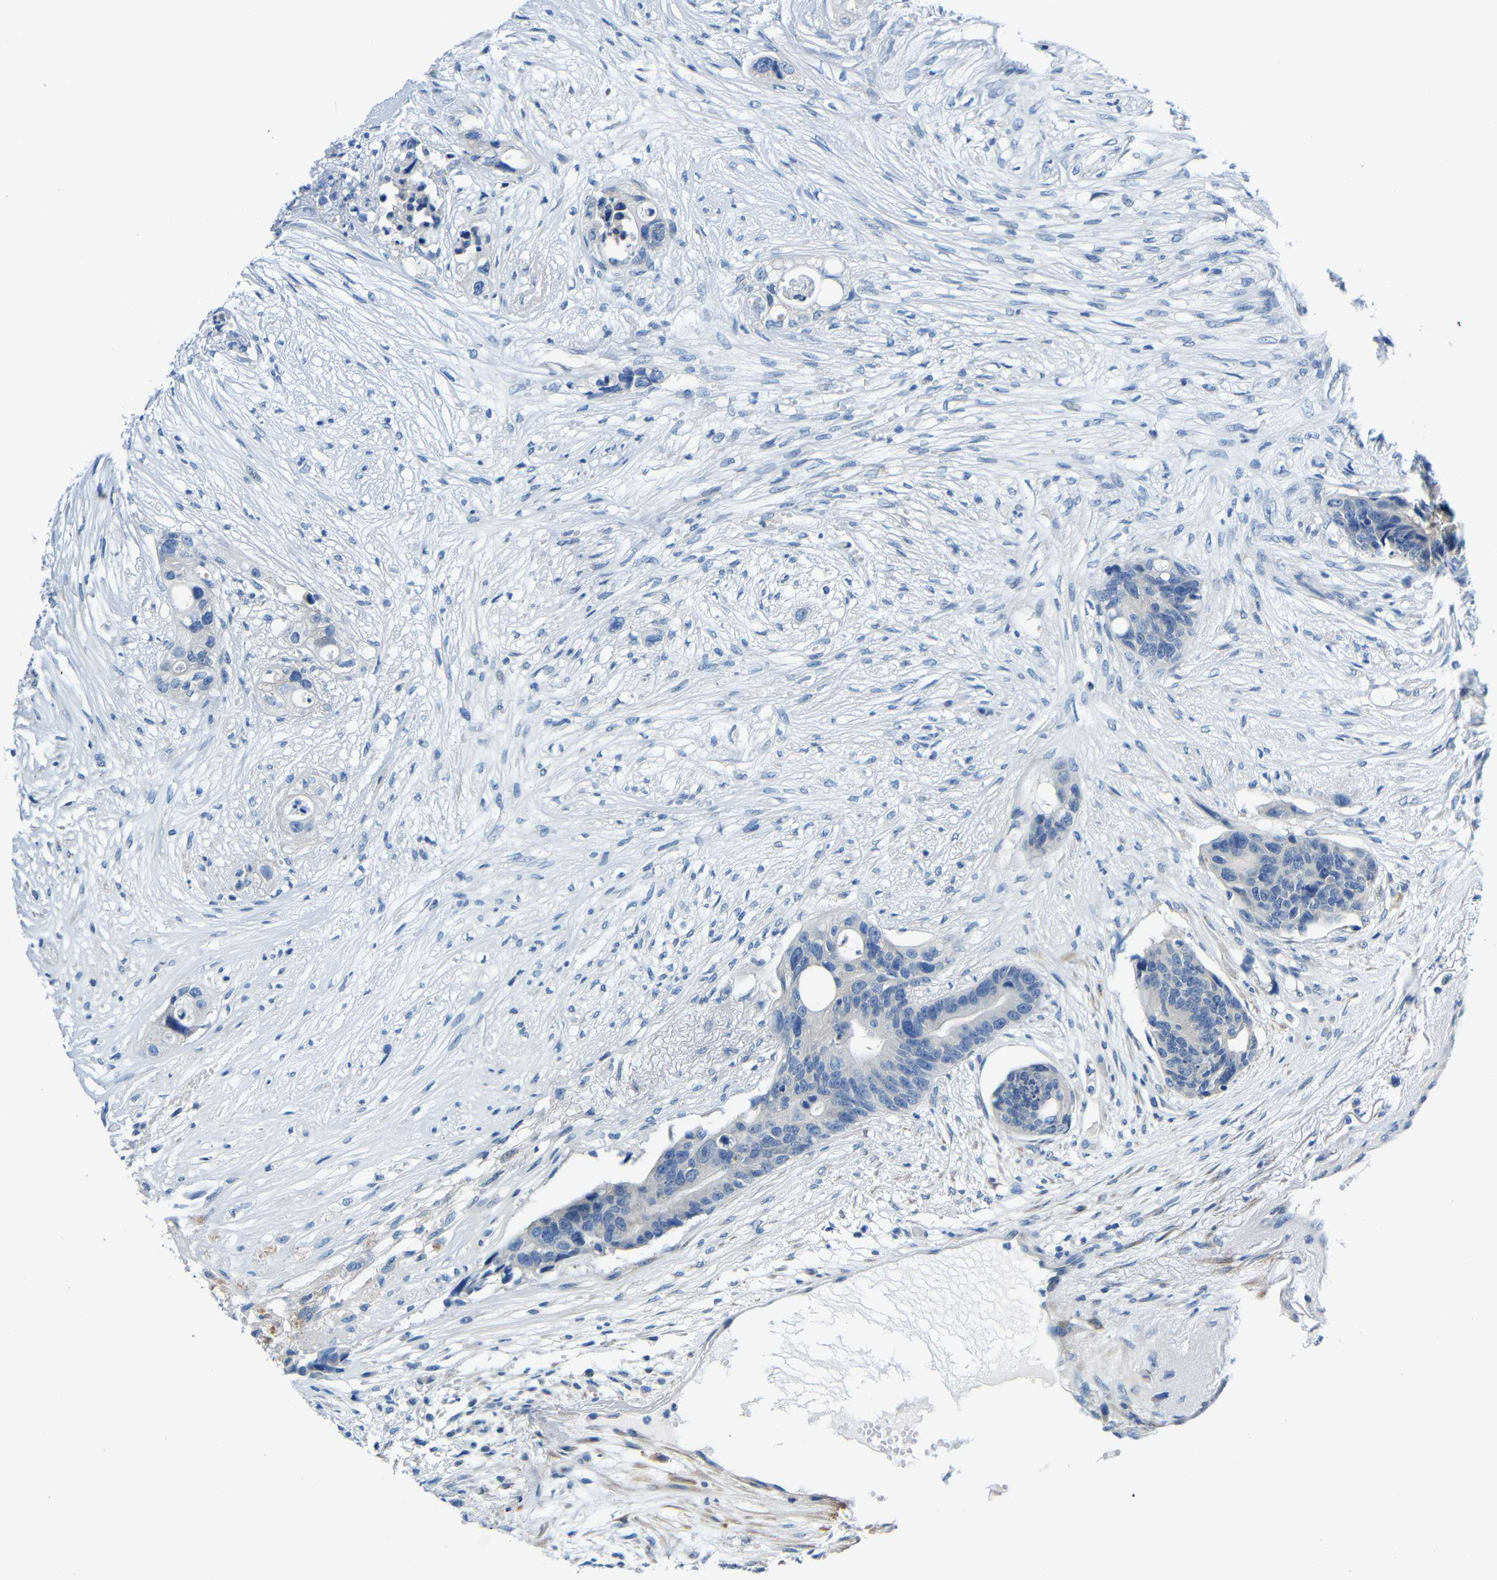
{"staining": {"intensity": "negative", "quantity": "none", "location": "none"}, "tissue": "colorectal cancer", "cell_type": "Tumor cells", "image_type": "cancer", "snomed": [{"axis": "morphology", "description": "Adenocarcinoma, NOS"}, {"axis": "topography", "description": "Colon"}], "caption": "A photomicrograph of colorectal cancer (adenocarcinoma) stained for a protein displays no brown staining in tumor cells.", "gene": "NEGR1", "patient": {"sex": "female", "age": 57}}